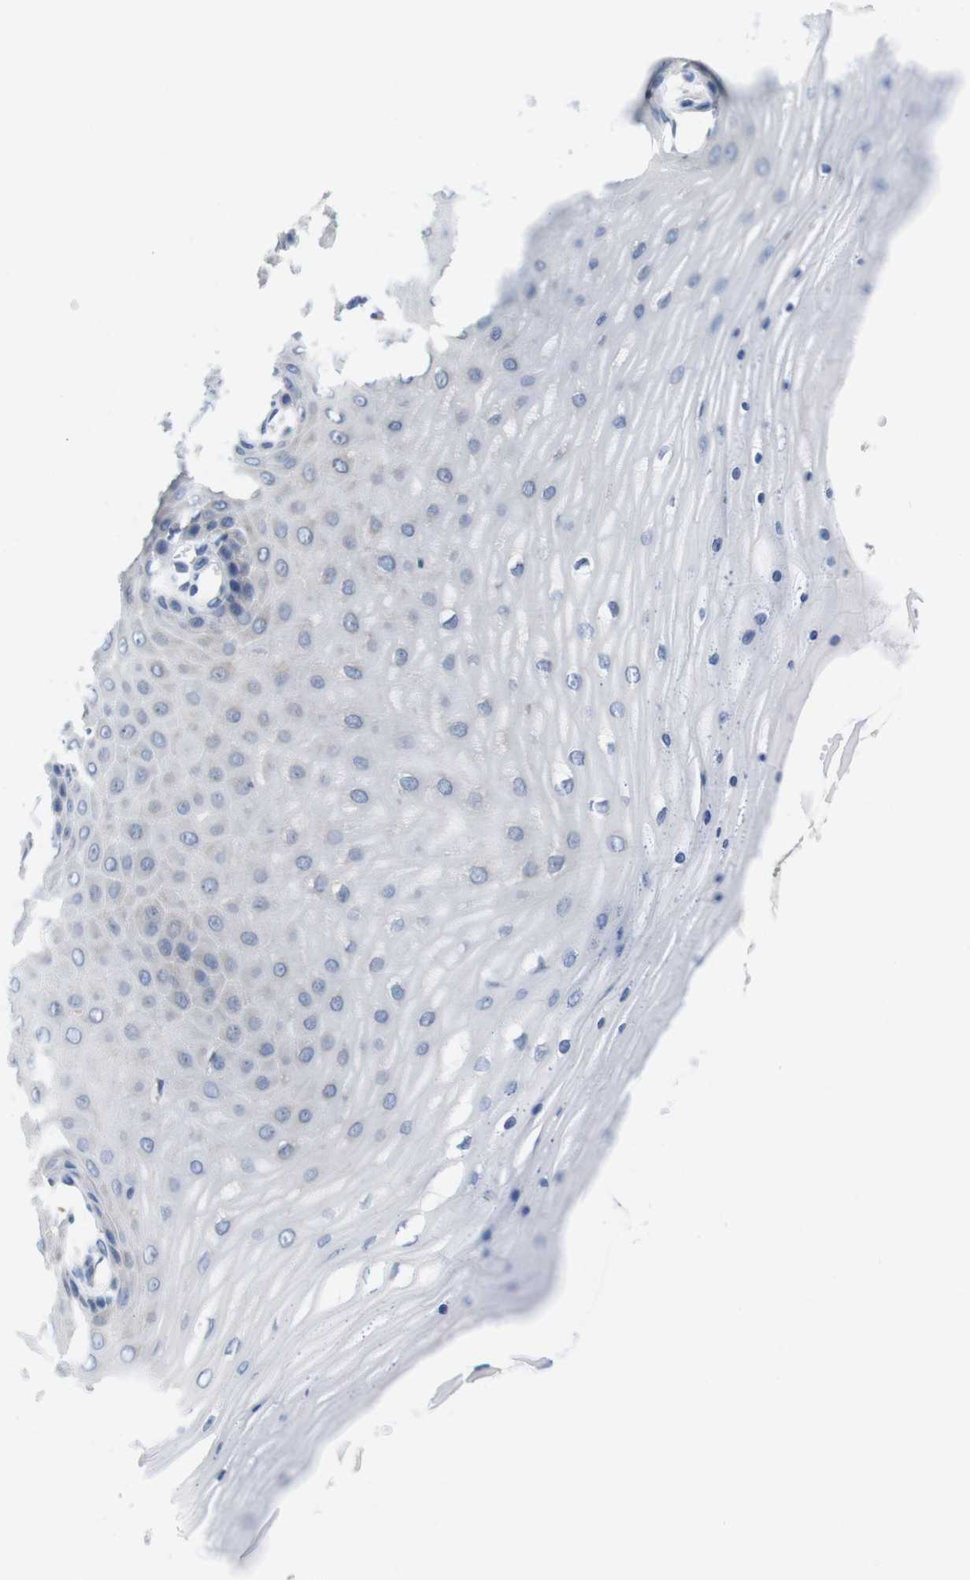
{"staining": {"intensity": "negative", "quantity": "none", "location": "none"}, "tissue": "cervix", "cell_type": "Glandular cells", "image_type": "normal", "snomed": [{"axis": "morphology", "description": "Normal tissue, NOS"}, {"axis": "topography", "description": "Cervix"}], "caption": "A photomicrograph of cervix stained for a protein shows no brown staining in glandular cells. Nuclei are stained in blue.", "gene": "CNGA2", "patient": {"sex": "female", "age": 55}}